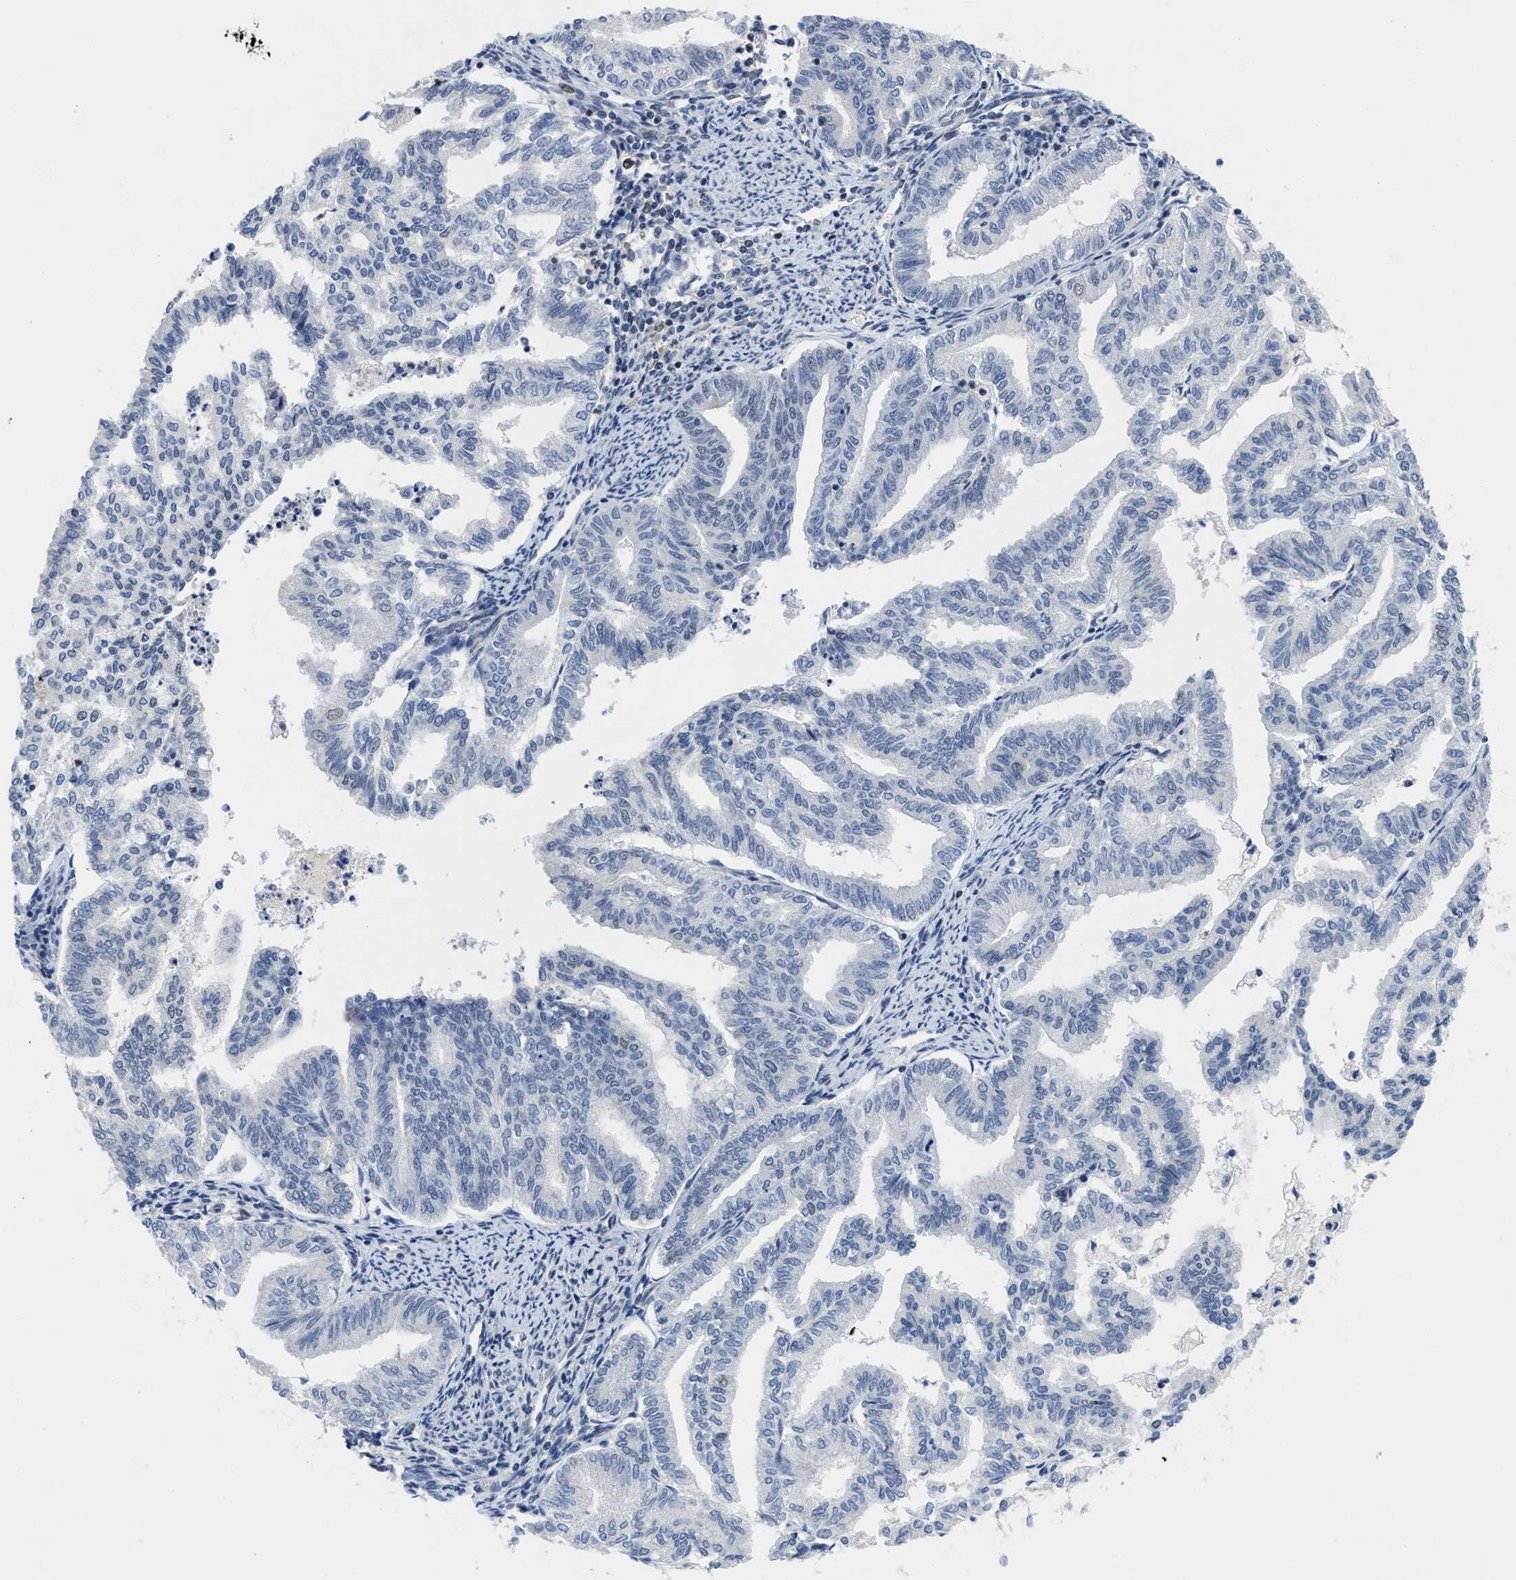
{"staining": {"intensity": "negative", "quantity": "none", "location": "none"}, "tissue": "endometrial cancer", "cell_type": "Tumor cells", "image_type": "cancer", "snomed": [{"axis": "morphology", "description": "Adenocarcinoma, NOS"}, {"axis": "topography", "description": "Endometrium"}], "caption": "Immunohistochemistry (IHC) photomicrograph of human endometrial cancer (adenocarcinoma) stained for a protein (brown), which reveals no expression in tumor cells. Nuclei are stained in blue.", "gene": "HIF1A", "patient": {"sex": "female", "age": 79}}